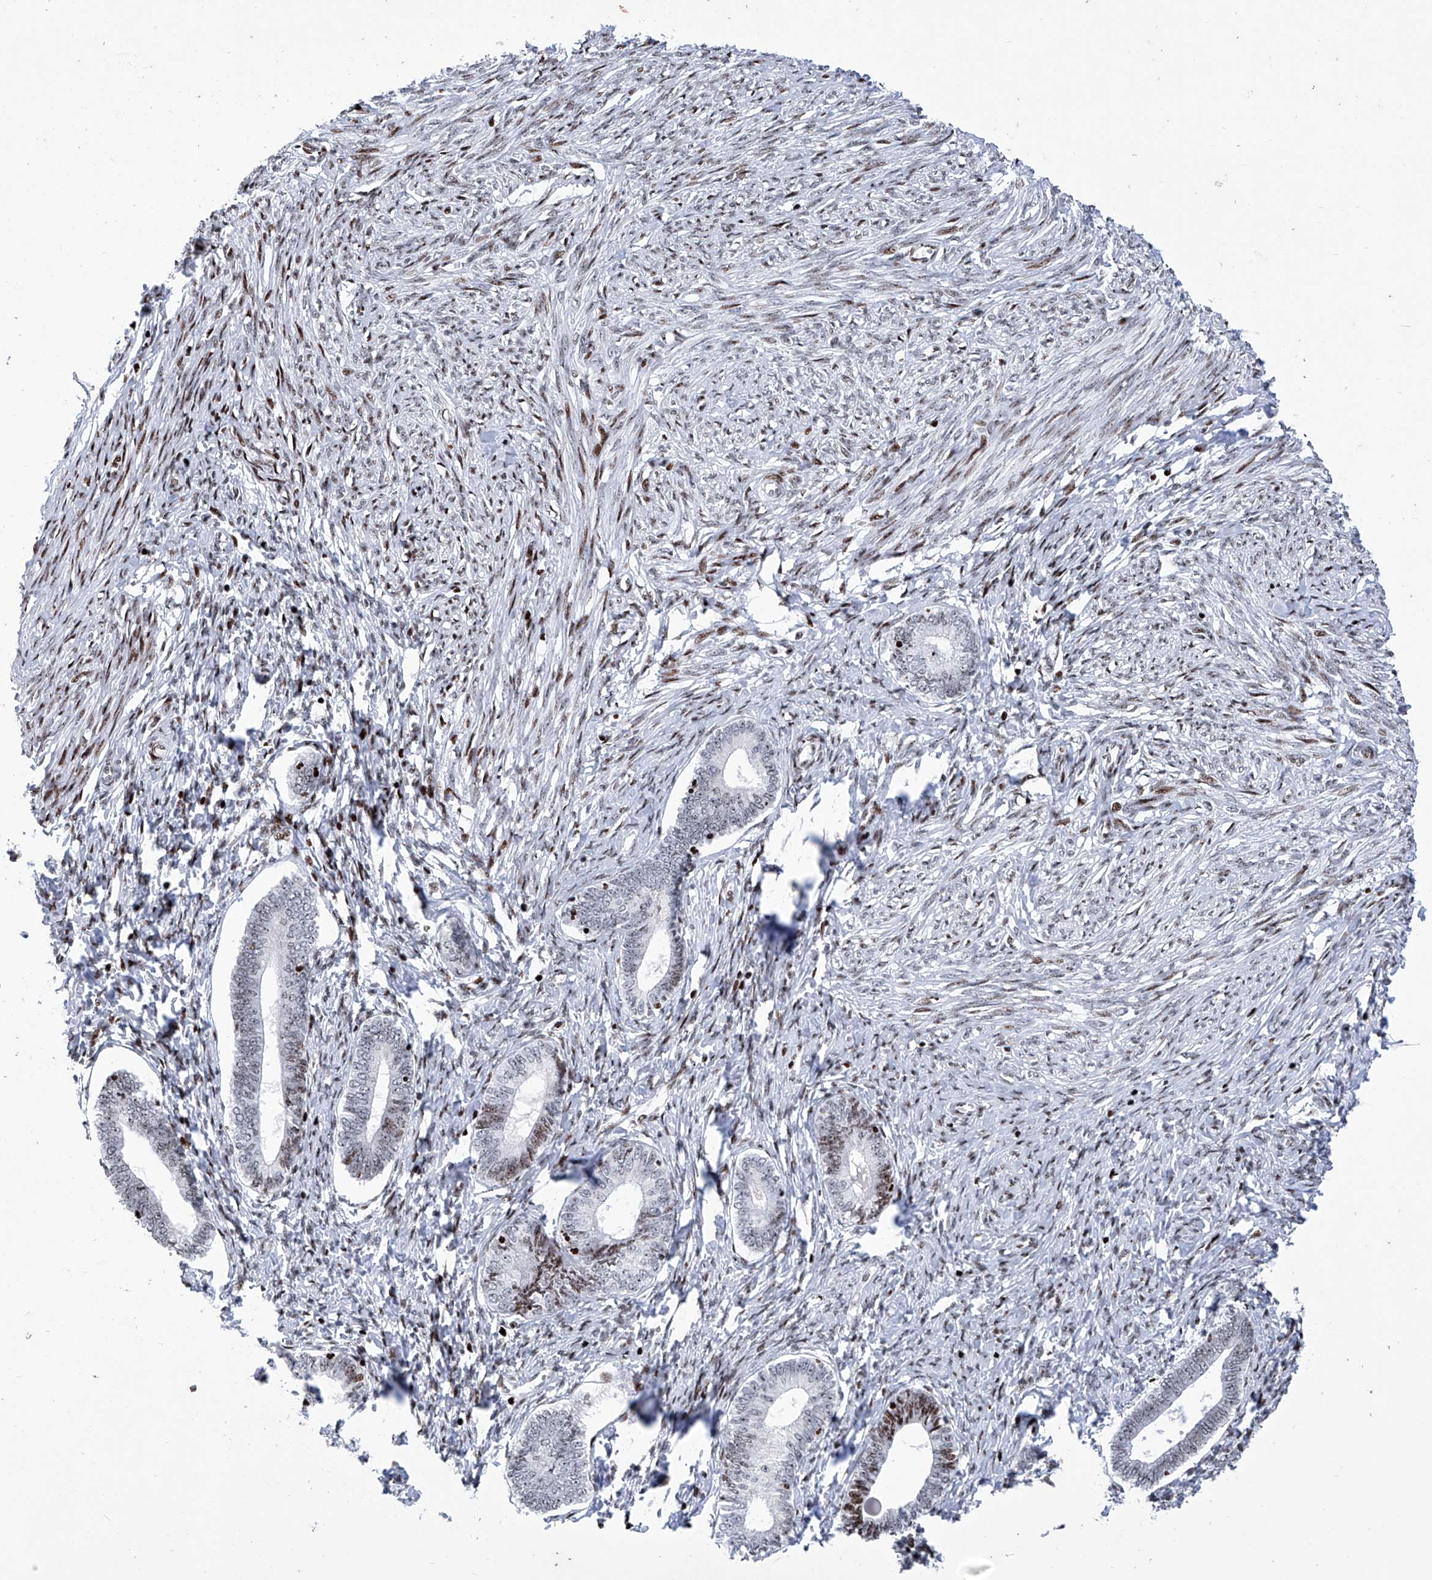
{"staining": {"intensity": "moderate", "quantity": "25%-75%", "location": "nuclear"}, "tissue": "endometrium", "cell_type": "Cells in endometrial stroma", "image_type": "normal", "snomed": [{"axis": "morphology", "description": "Normal tissue, NOS"}, {"axis": "topography", "description": "Endometrium"}], "caption": "Moderate nuclear positivity is identified in about 25%-75% of cells in endometrial stroma in unremarkable endometrium.", "gene": "HEY2", "patient": {"sex": "female", "age": 72}}